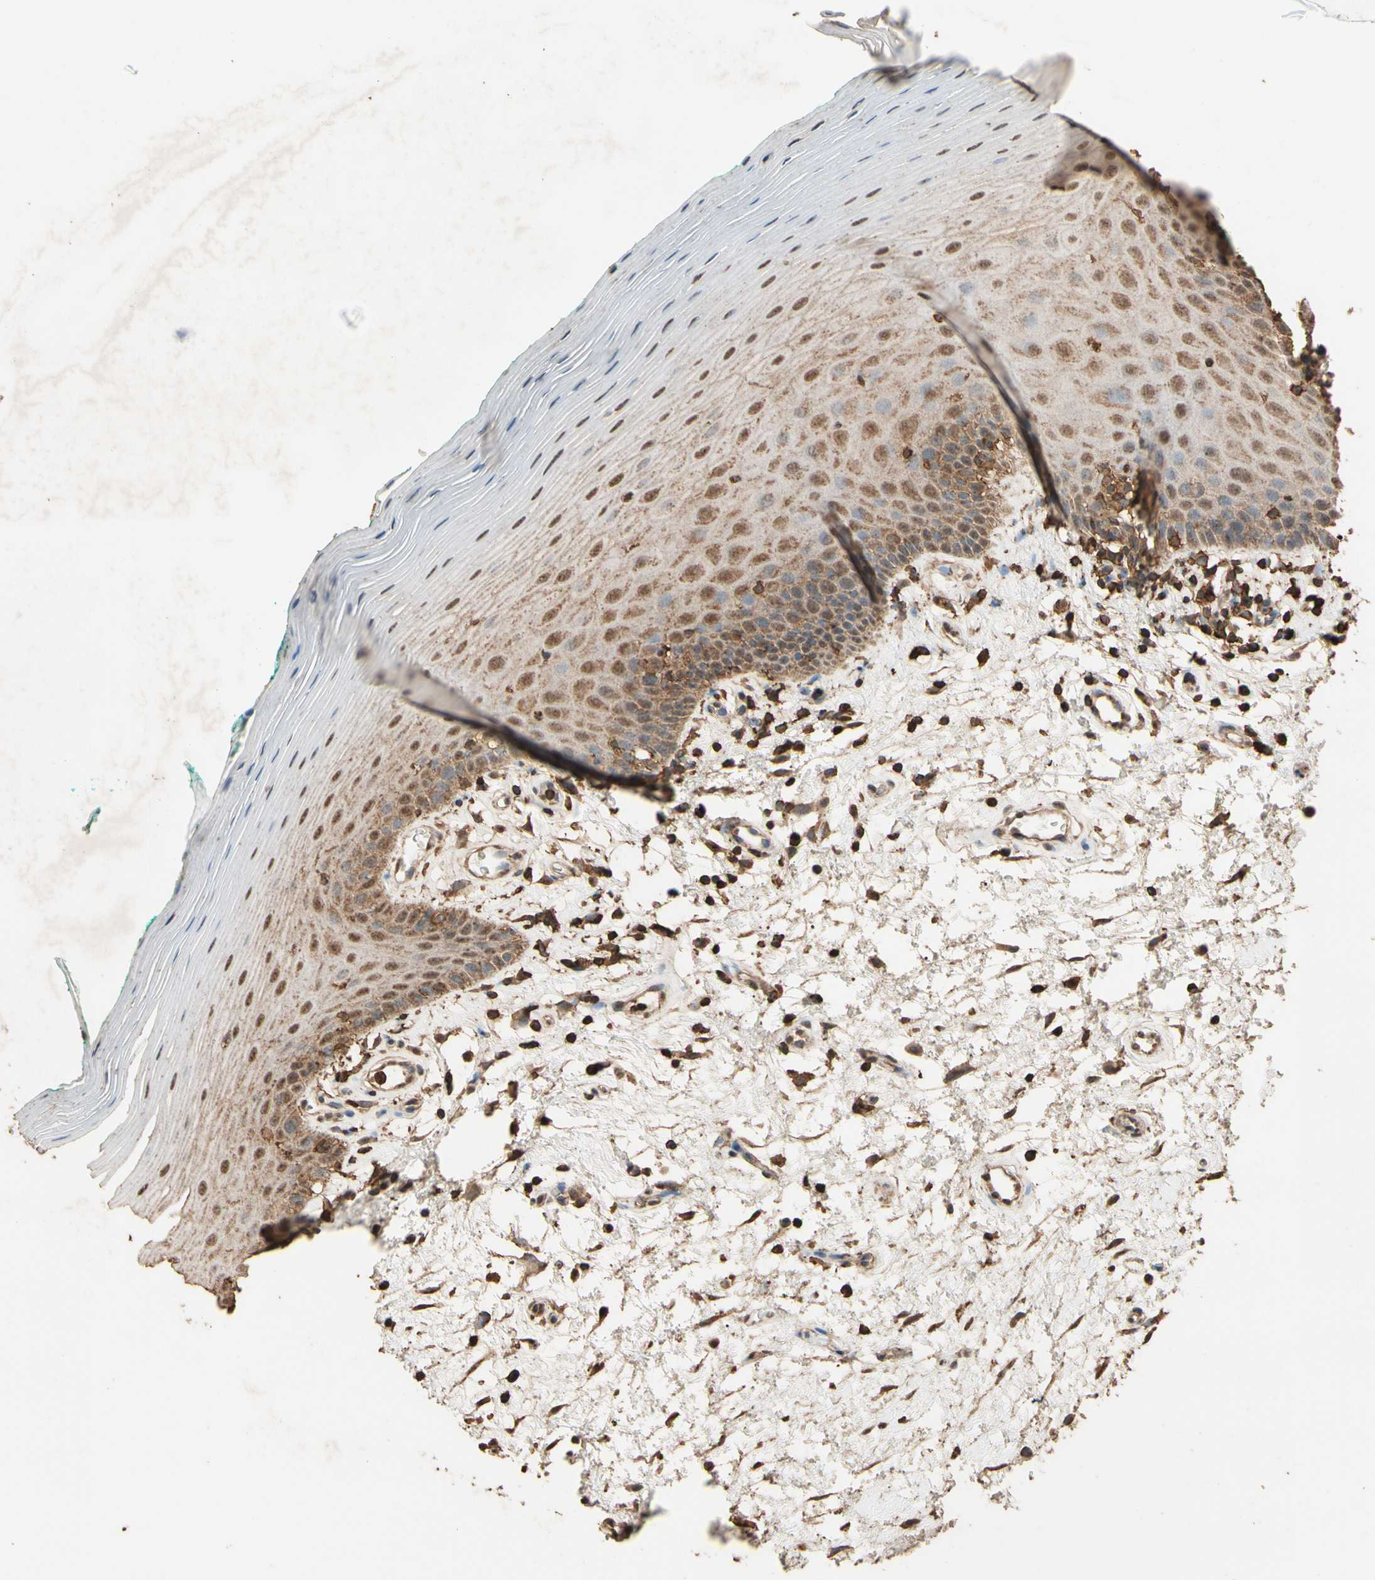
{"staining": {"intensity": "moderate", "quantity": "25%-75%", "location": "cytoplasmic/membranous,nuclear"}, "tissue": "oral mucosa", "cell_type": "Squamous epithelial cells", "image_type": "normal", "snomed": [{"axis": "morphology", "description": "Normal tissue, NOS"}, {"axis": "topography", "description": "Skeletal muscle"}, {"axis": "topography", "description": "Oral tissue"}], "caption": "This histopathology image demonstrates immunohistochemistry (IHC) staining of unremarkable oral mucosa, with medium moderate cytoplasmic/membranous,nuclear positivity in about 25%-75% of squamous epithelial cells.", "gene": "TNFSF13B", "patient": {"sex": "male", "age": 58}}